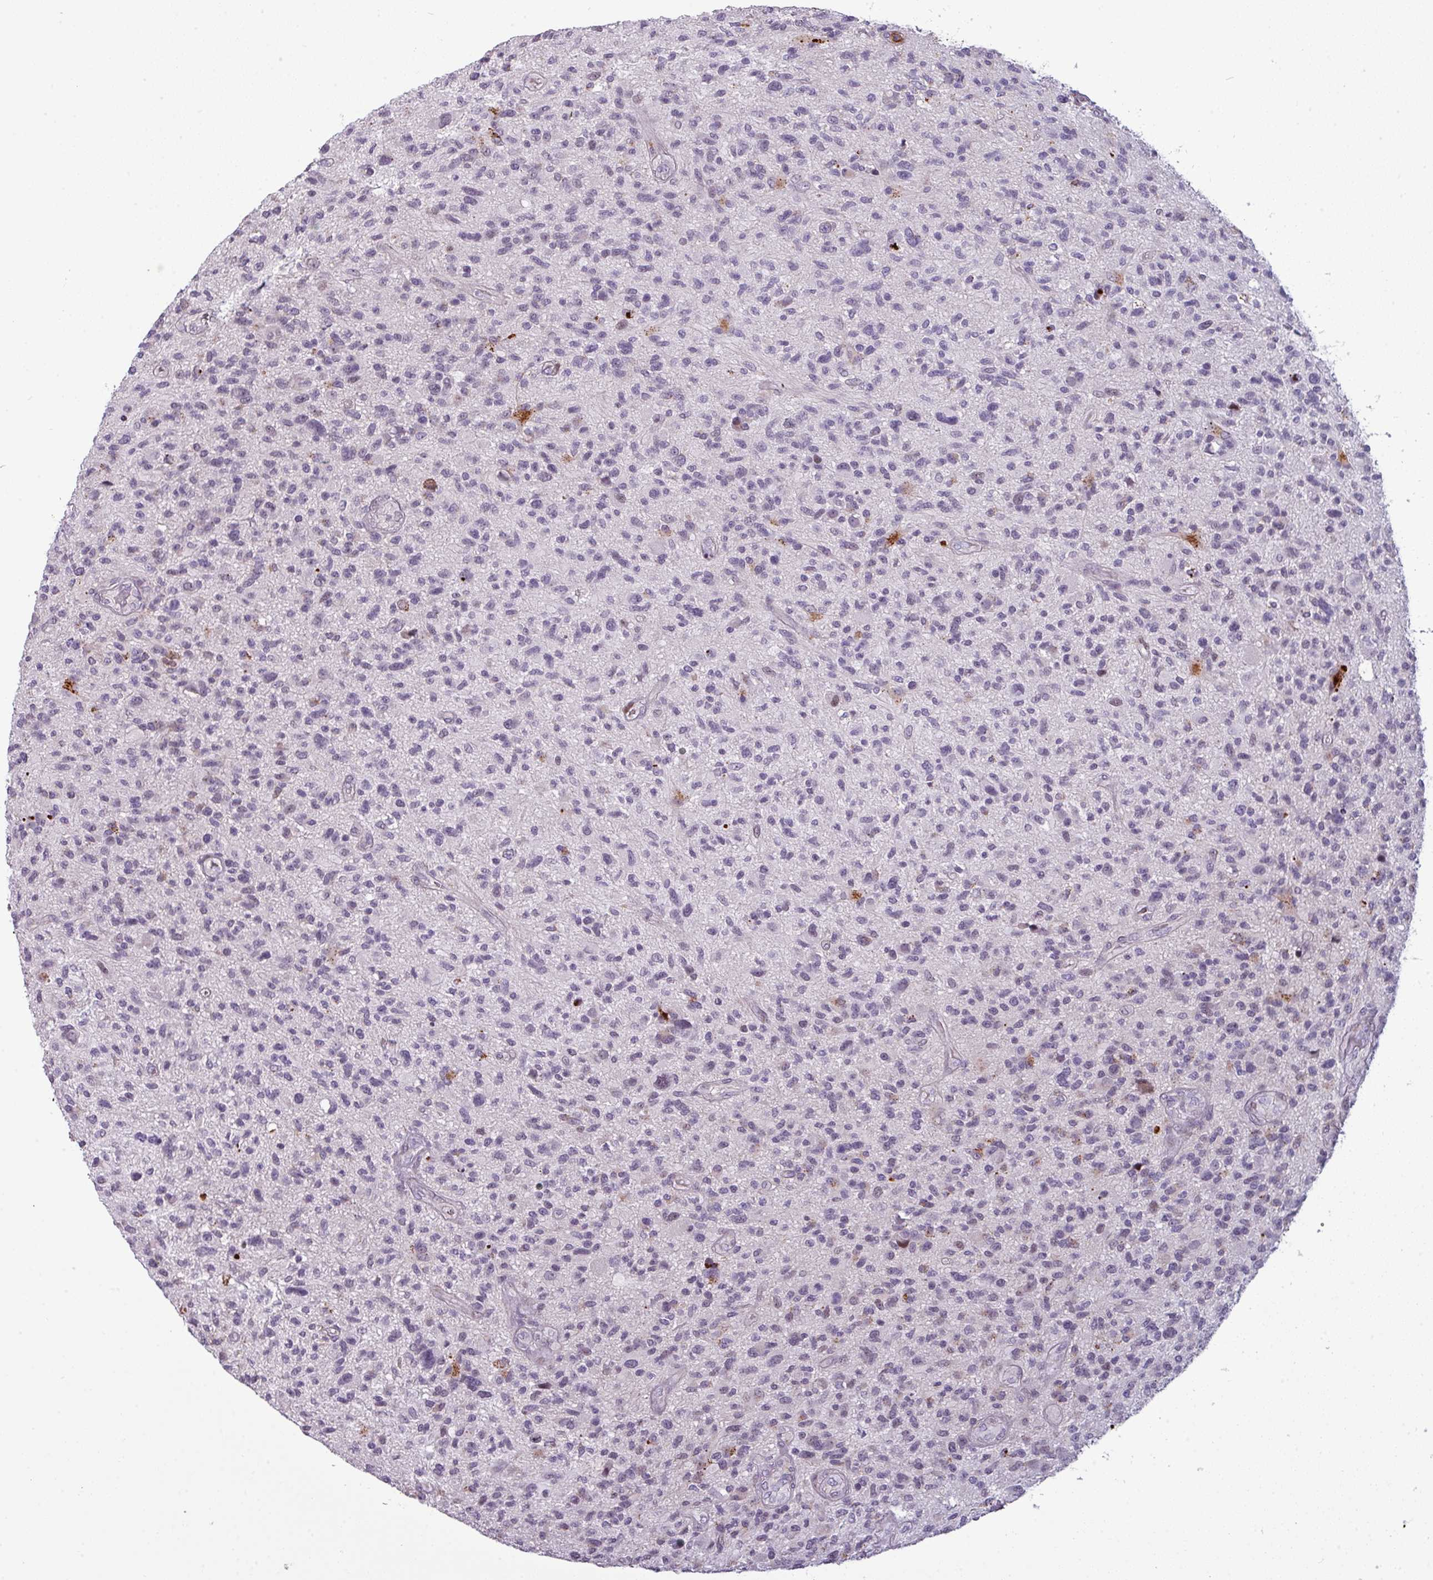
{"staining": {"intensity": "negative", "quantity": "none", "location": "none"}, "tissue": "glioma", "cell_type": "Tumor cells", "image_type": "cancer", "snomed": [{"axis": "morphology", "description": "Glioma, malignant, High grade"}, {"axis": "topography", "description": "Brain"}], "caption": "The photomicrograph reveals no staining of tumor cells in high-grade glioma (malignant).", "gene": "TMEFF1", "patient": {"sex": "male", "age": 47}}